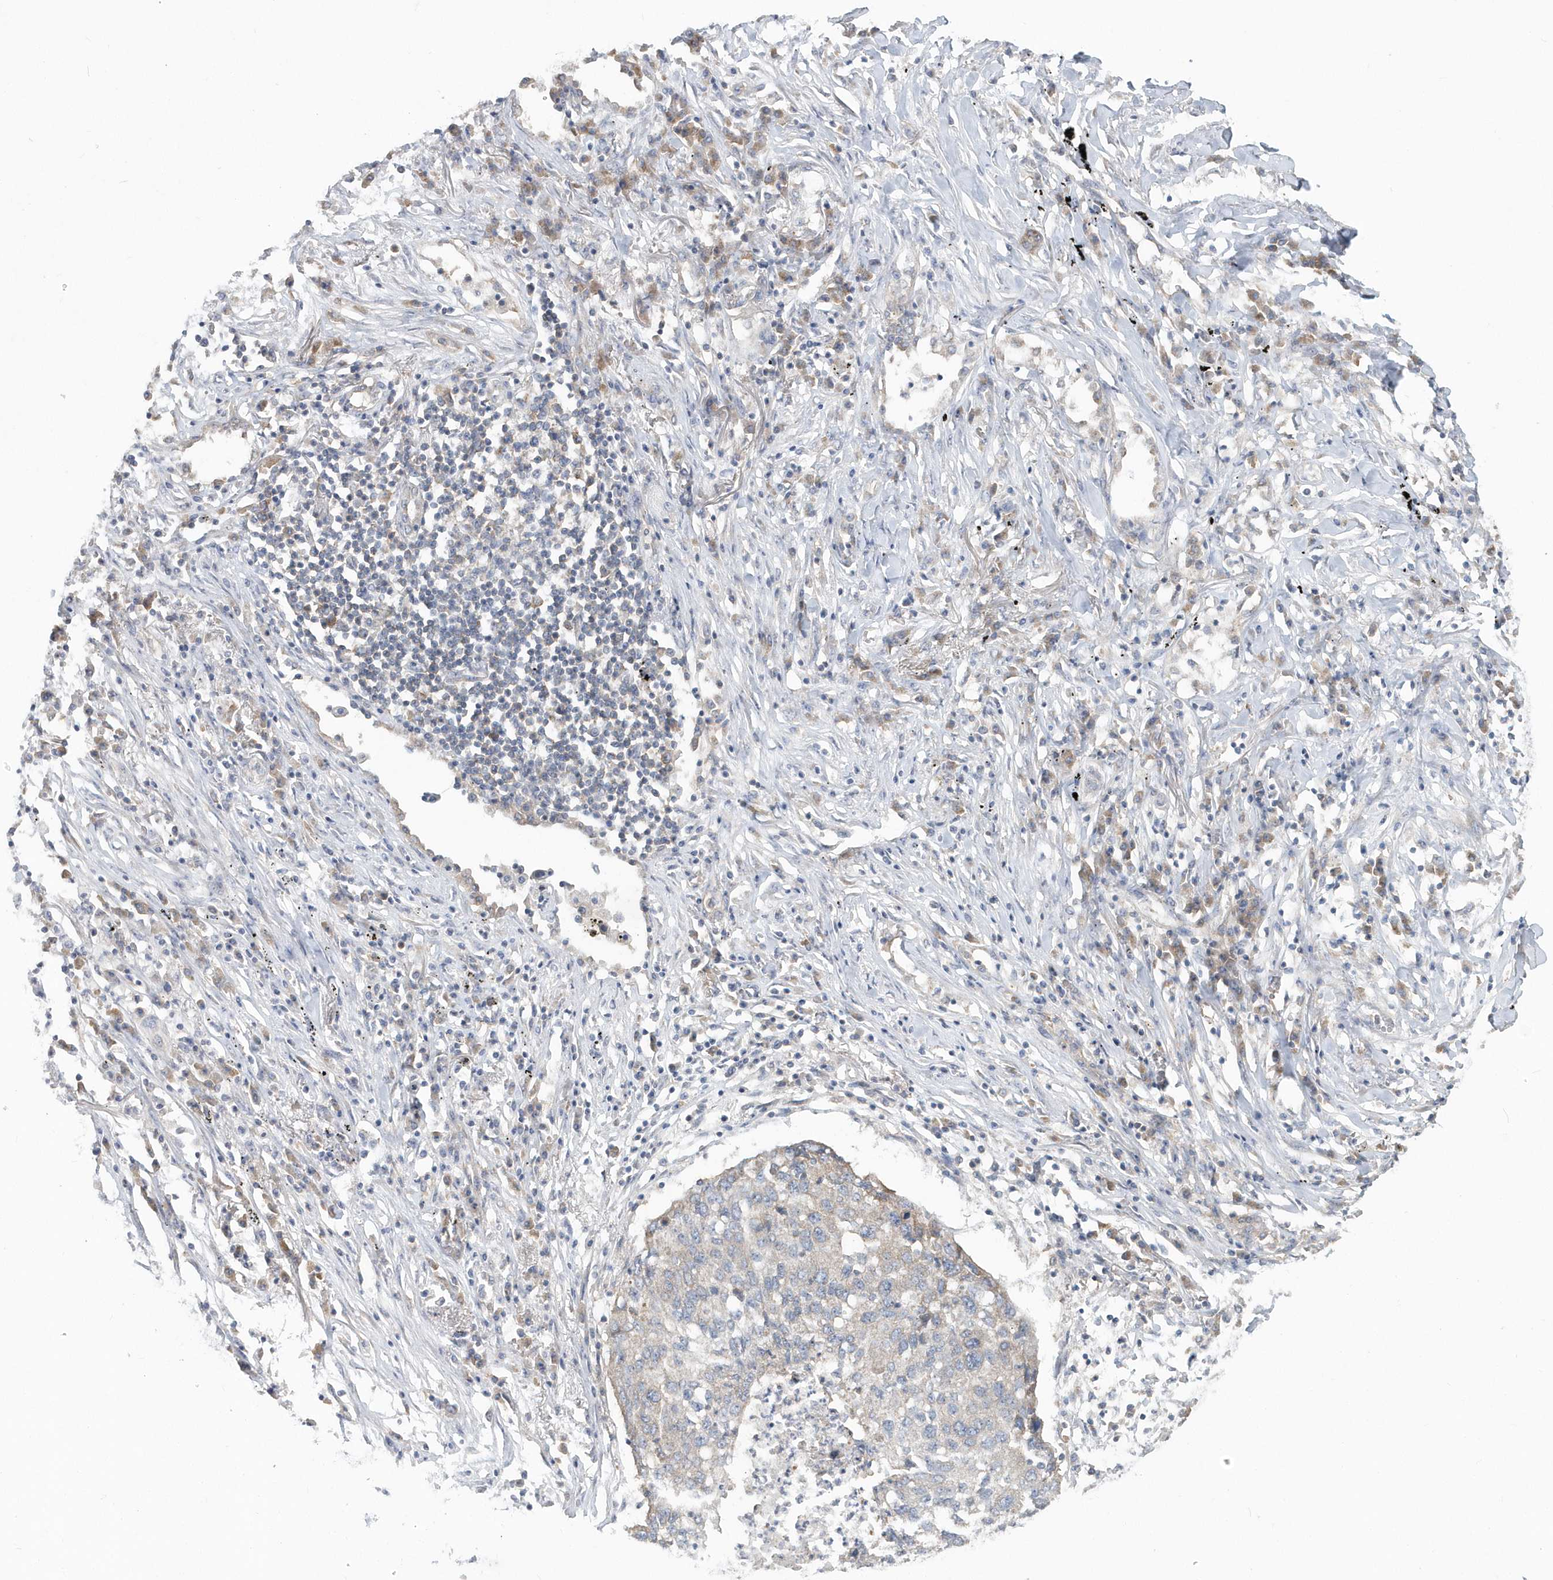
{"staining": {"intensity": "weak", "quantity": "<25%", "location": "cytoplasmic/membranous"}, "tissue": "lung cancer", "cell_type": "Tumor cells", "image_type": "cancer", "snomed": [{"axis": "morphology", "description": "Squamous cell carcinoma, NOS"}, {"axis": "topography", "description": "Lung"}], "caption": "The immunohistochemistry (IHC) micrograph has no significant expression in tumor cells of lung cancer (squamous cell carcinoma) tissue.", "gene": "EIF3C", "patient": {"sex": "female", "age": 63}}